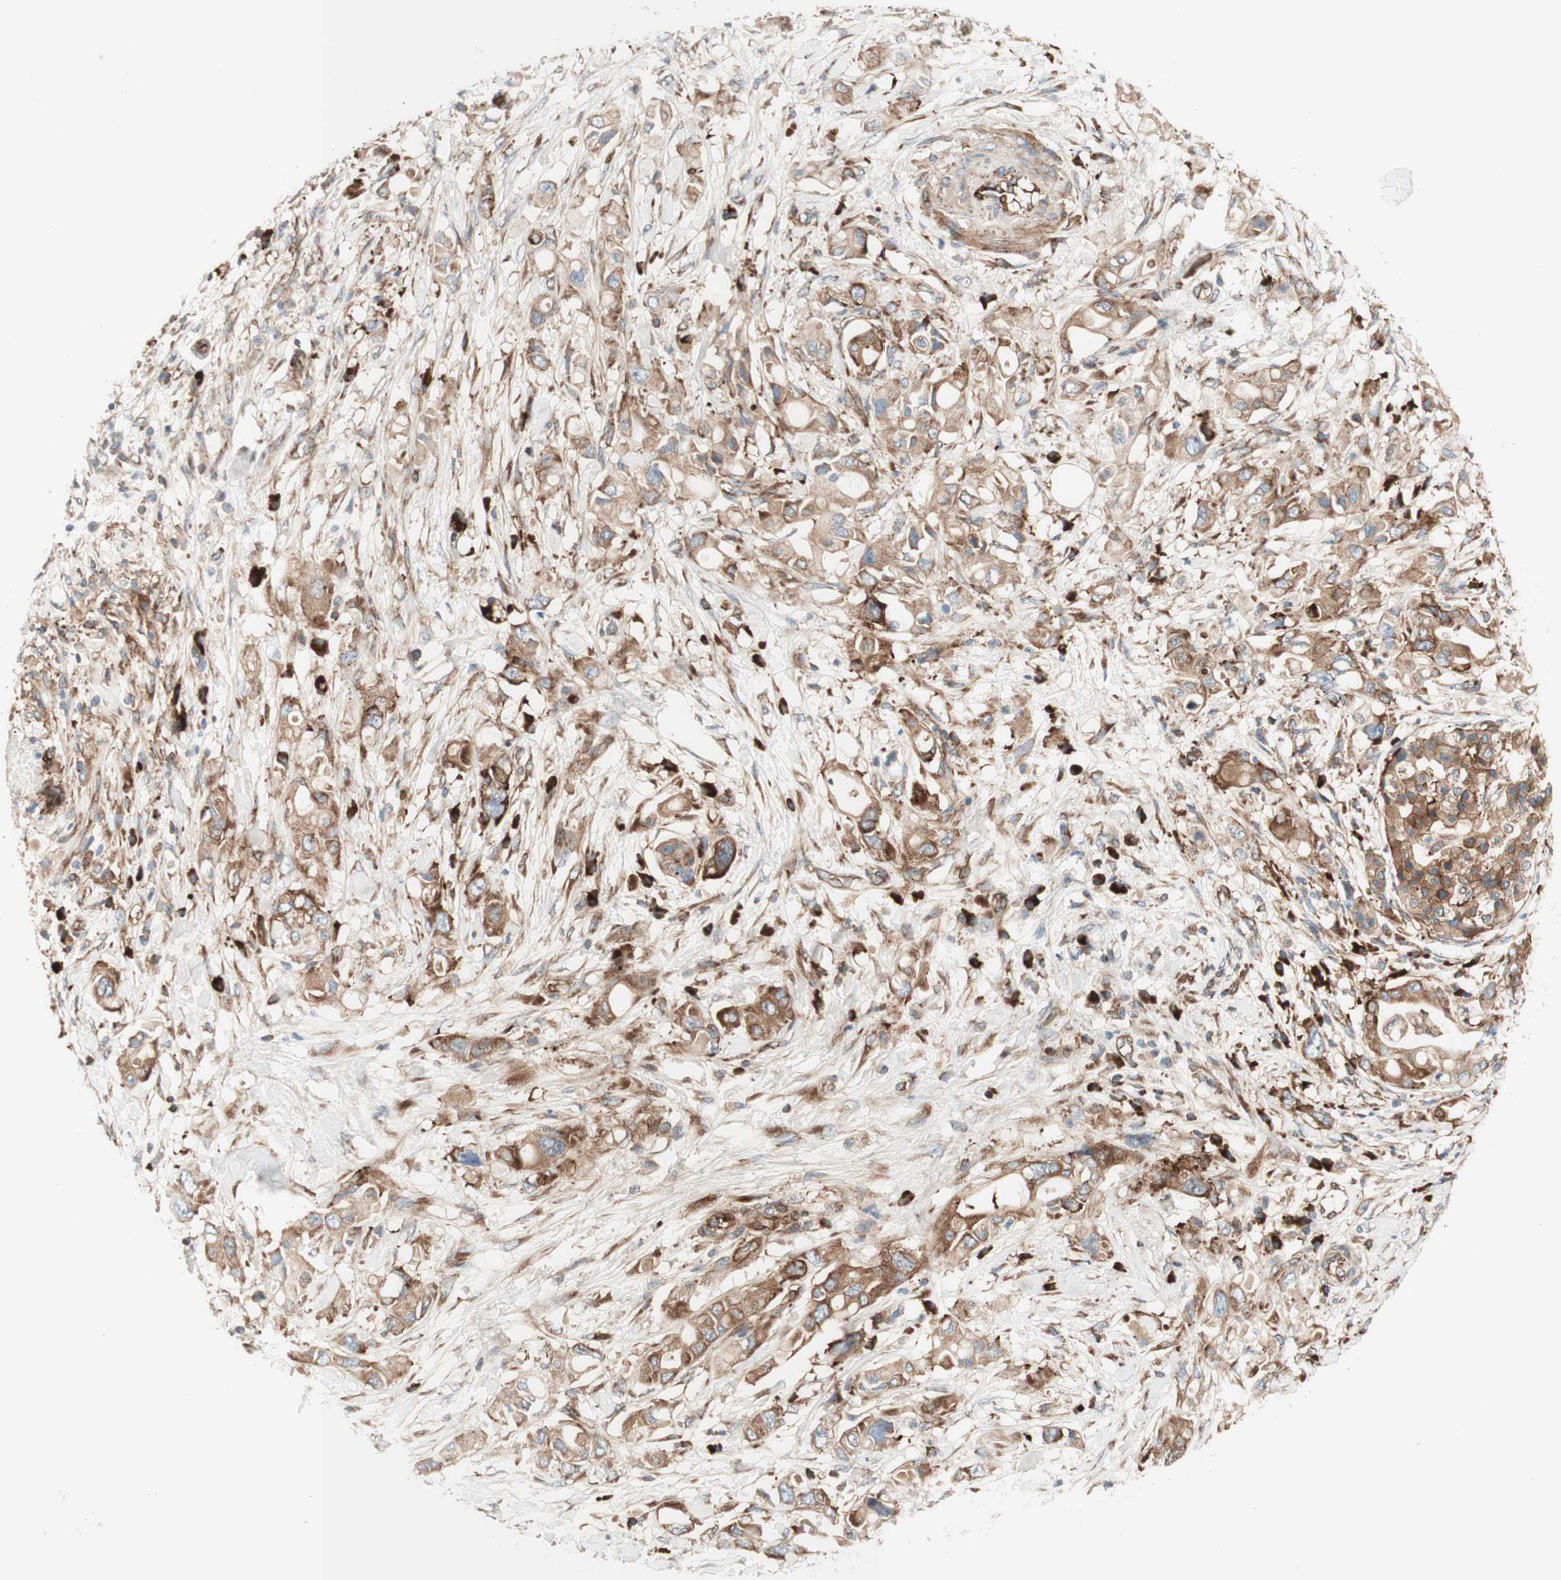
{"staining": {"intensity": "moderate", "quantity": ">75%", "location": "cytoplasmic/membranous"}, "tissue": "pancreatic cancer", "cell_type": "Tumor cells", "image_type": "cancer", "snomed": [{"axis": "morphology", "description": "Adenocarcinoma, NOS"}, {"axis": "topography", "description": "Pancreas"}], "caption": "This photomicrograph exhibits immunohistochemistry staining of pancreatic cancer (adenocarcinoma), with medium moderate cytoplasmic/membranous staining in approximately >75% of tumor cells.", "gene": "CCN4", "patient": {"sex": "female", "age": 56}}